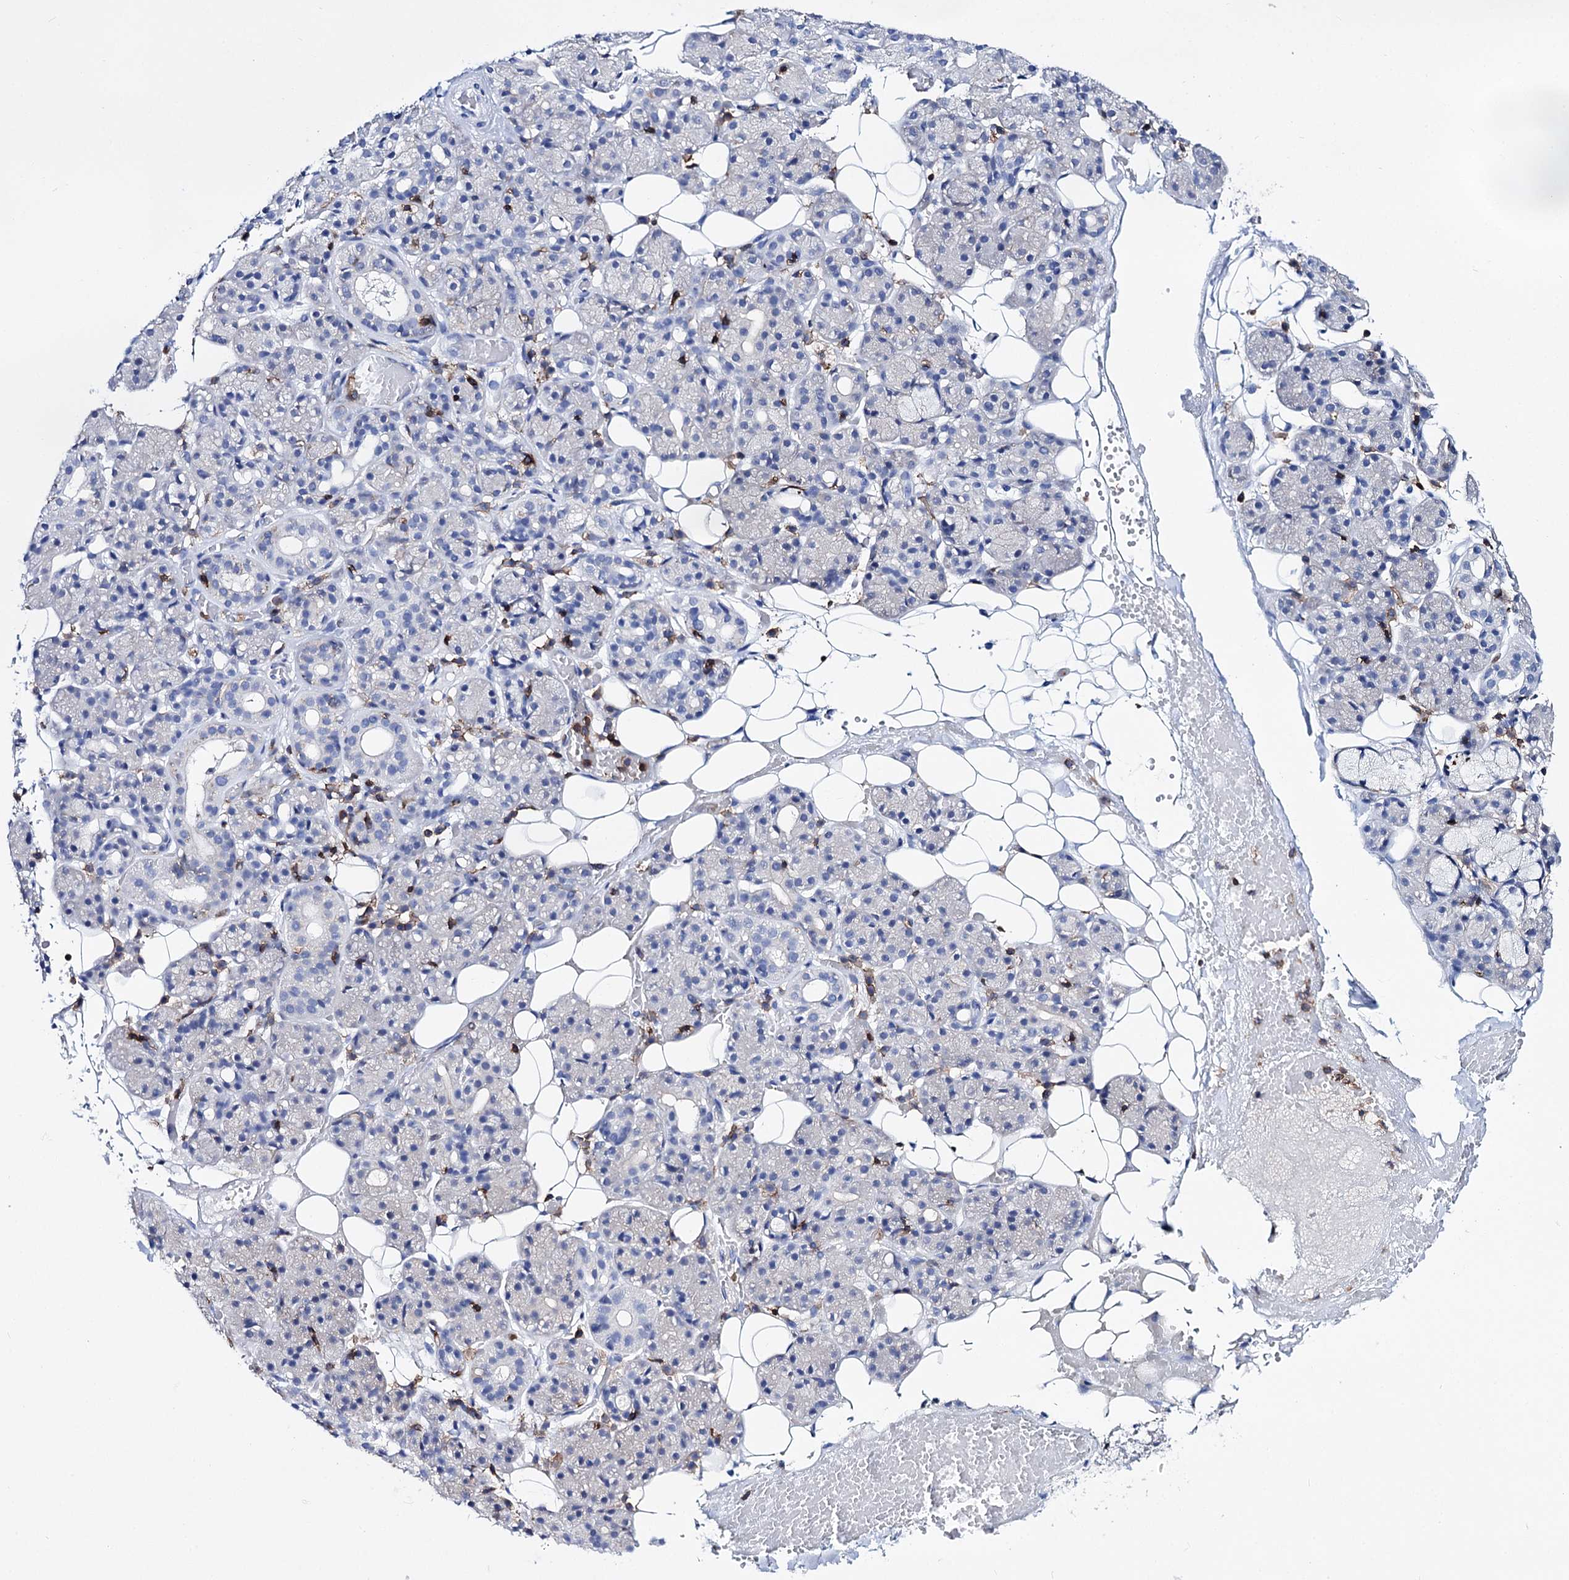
{"staining": {"intensity": "negative", "quantity": "none", "location": "none"}, "tissue": "salivary gland", "cell_type": "Glandular cells", "image_type": "normal", "snomed": [{"axis": "morphology", "description": "Normal tissue, NOS"}, {"axis": "topography", "description": "Salivary gland"}], "caption": "This is an IHC image of unremarkable salivary gland. There is no staining in glandular cells.", "gene": "DEF6", "patient": {"sex": "male", "age": 63}}